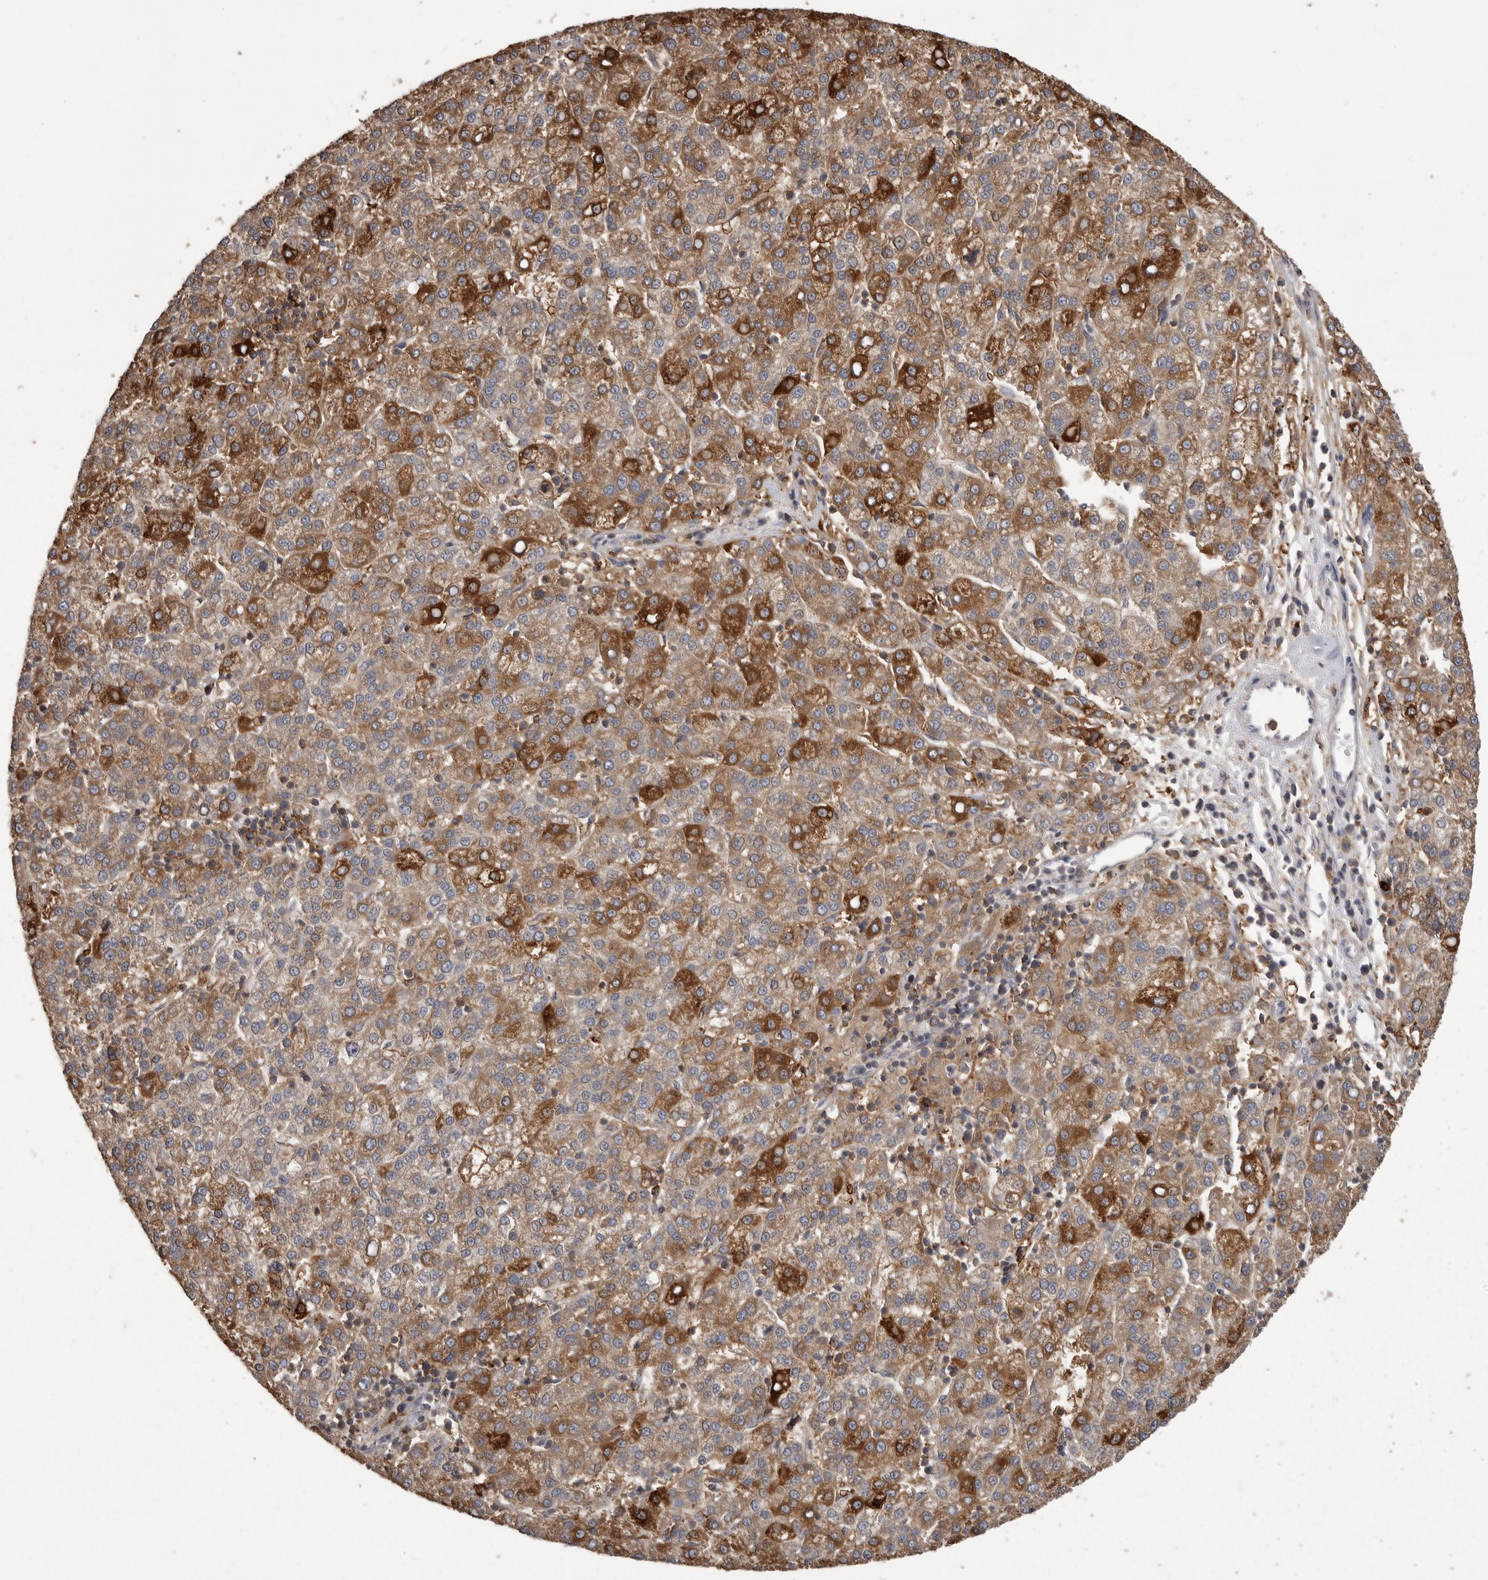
{"staining": {"intensity": "moderate", "quantity": ">75%", "location": "cytoplasmic/membranous"}, "tissue": "liver cancer", "cell_type": "Tumor cells", "image_type": "cancer", "snomed": [{"axis": "morphology", "description": "Carcinoma, Hepatocellular, NOS"}, {"axis": "topography", "description": "Liver"}], "caption": "Immunohistochemical staining of liver cancer (hepatocellular carcinoma) displays medium levels of moderate cytoplasmic/membranous protein staining in approximately >75% of tumor cells. The staining was performed using DAB, with brown indicating positive protein expression. Nuclei are stained blue with hematoxylin.", "gene": "CMTM6", "patient": {"sex": "female", "age": 58}}